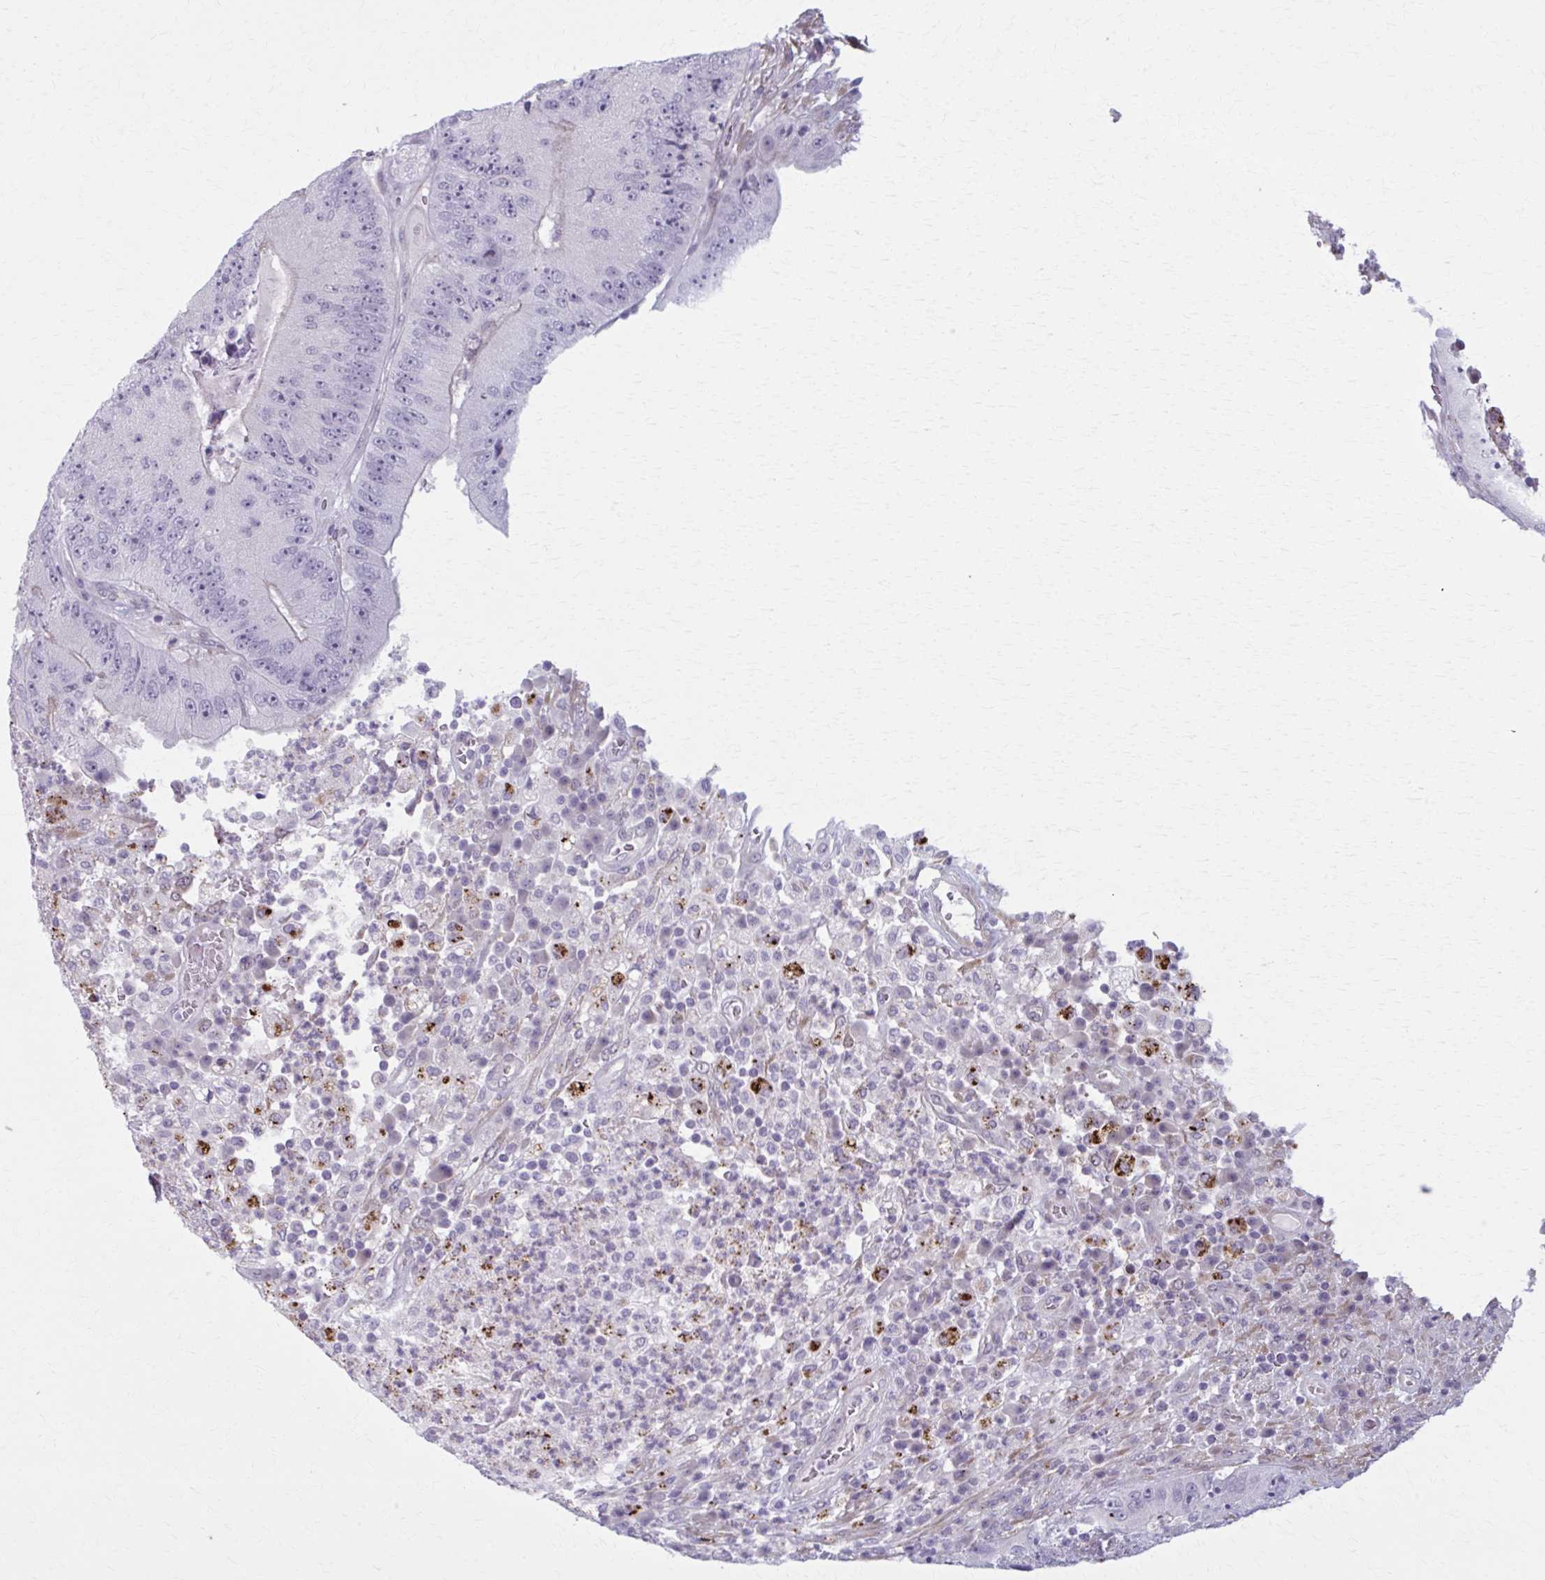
{"staining": {"intensity": "negative", "quantity": "none", "location": "none"}, "tissue": "colorectal cancer", "cell_type": "Tumor cells", "image_type": "cancer", "snomed": [{"axis": "morphology", "description": "Adenocarcinoma, NOS"}, {"axis": "topography", "description": "Colon"}], "caption": "Protein analysis of adenocarcinoma (colorectal) demonstrates no significant expression in tumor cells.", "gene": "NUMBL", "patient": {"sex": "female", "age": 86}}